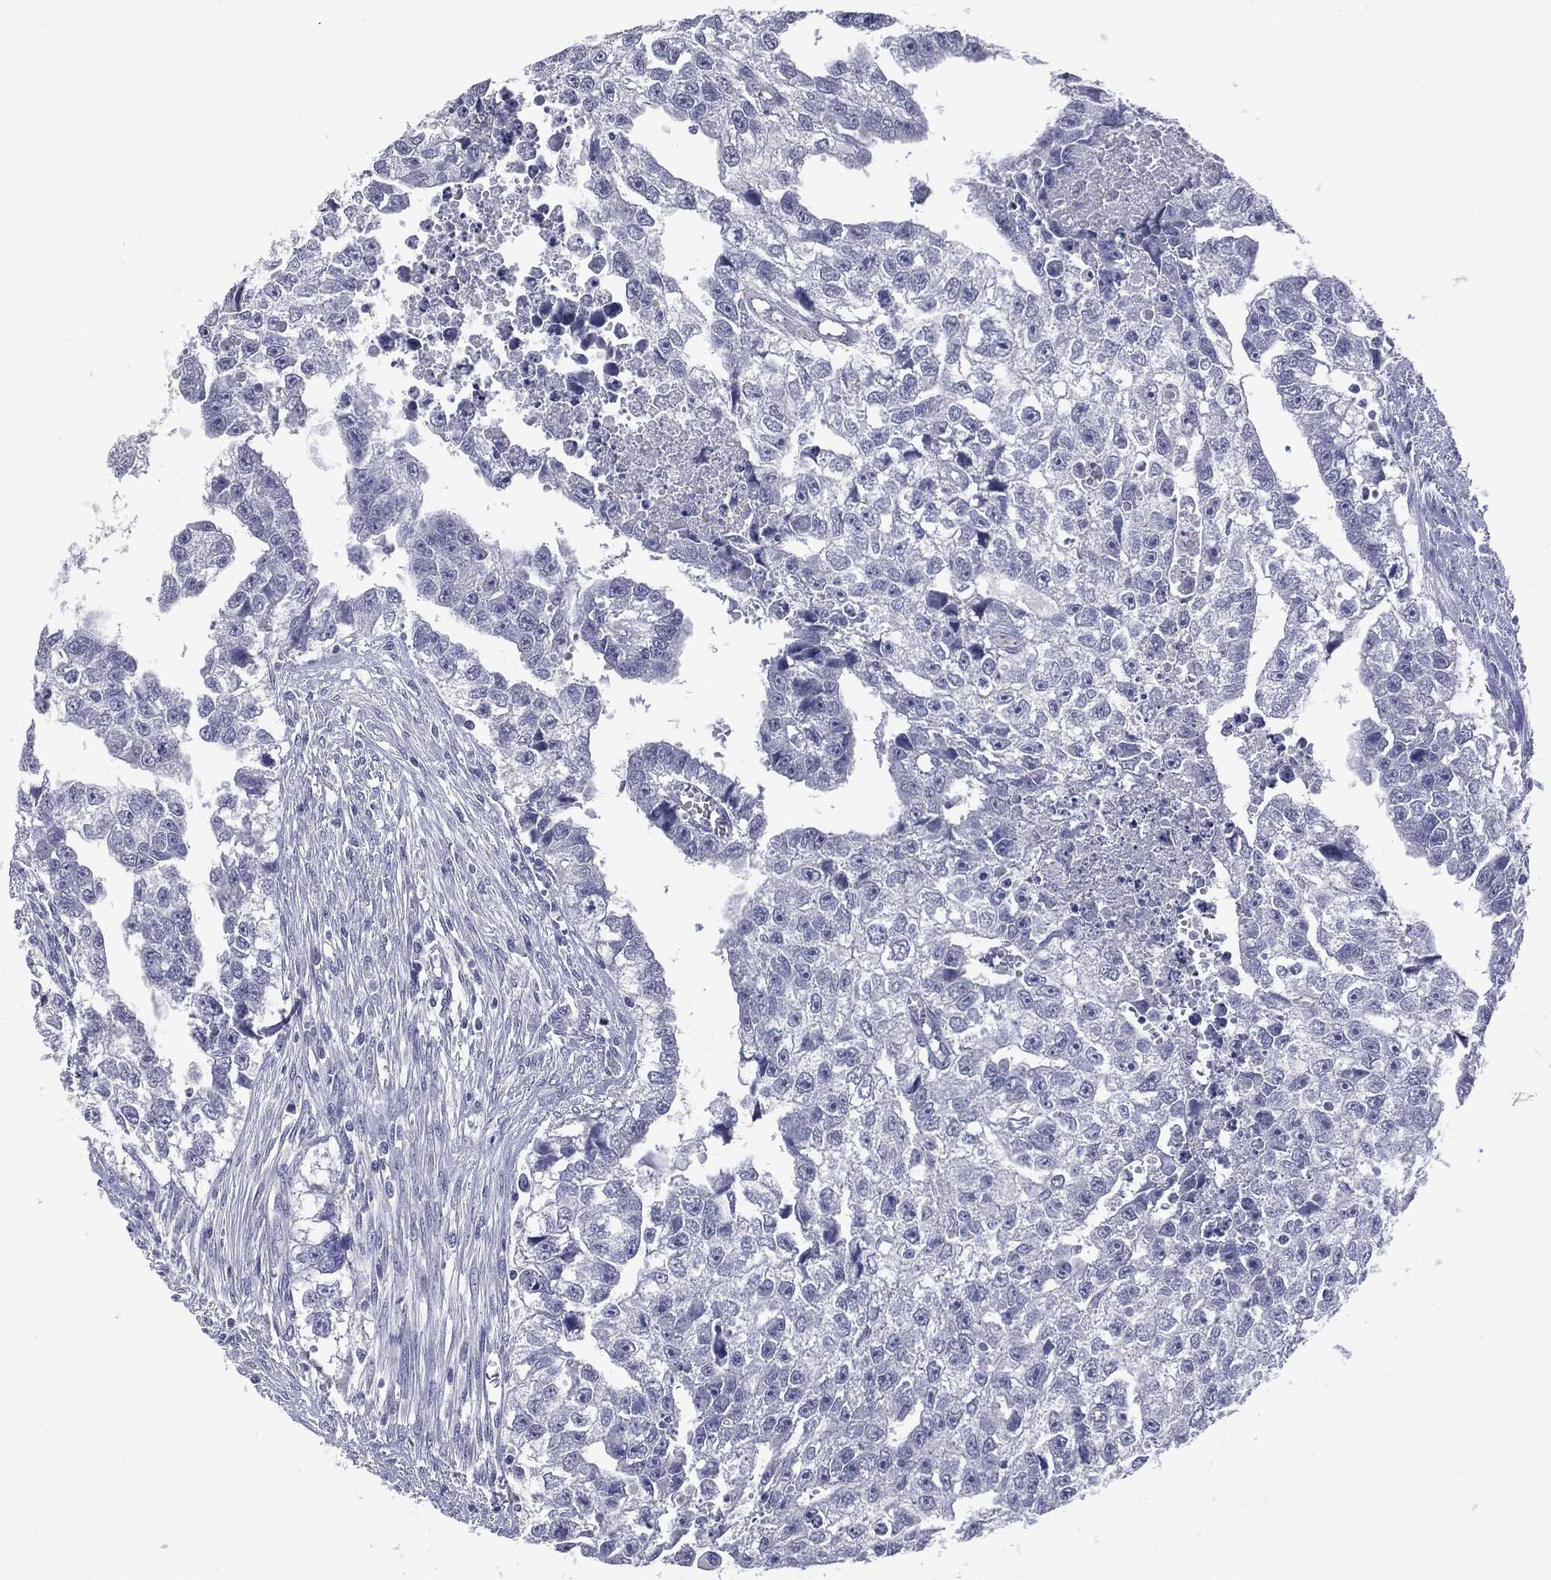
{"staining": {"intensity": "negative", "quantity": "none", "location": "none"}, "tissue": "testis cancer", "cell_type": "Tumor cells", "image_type": "cancer", "snomed": [{"axis": "morphology", "description": "Carcinoma, Embryonal, NOS"}, {"axis": "morphology", "description": "Teratoma, malignant, NOS"}, {"axis": "topography", "description": "Testis"}], "caption": "Human testis cancer stained for a protein using immunohistochemistry demonstrates no staining in tumor cells.", "gene": "TSHB", "patient": {"sex": "male", "age": 44}}